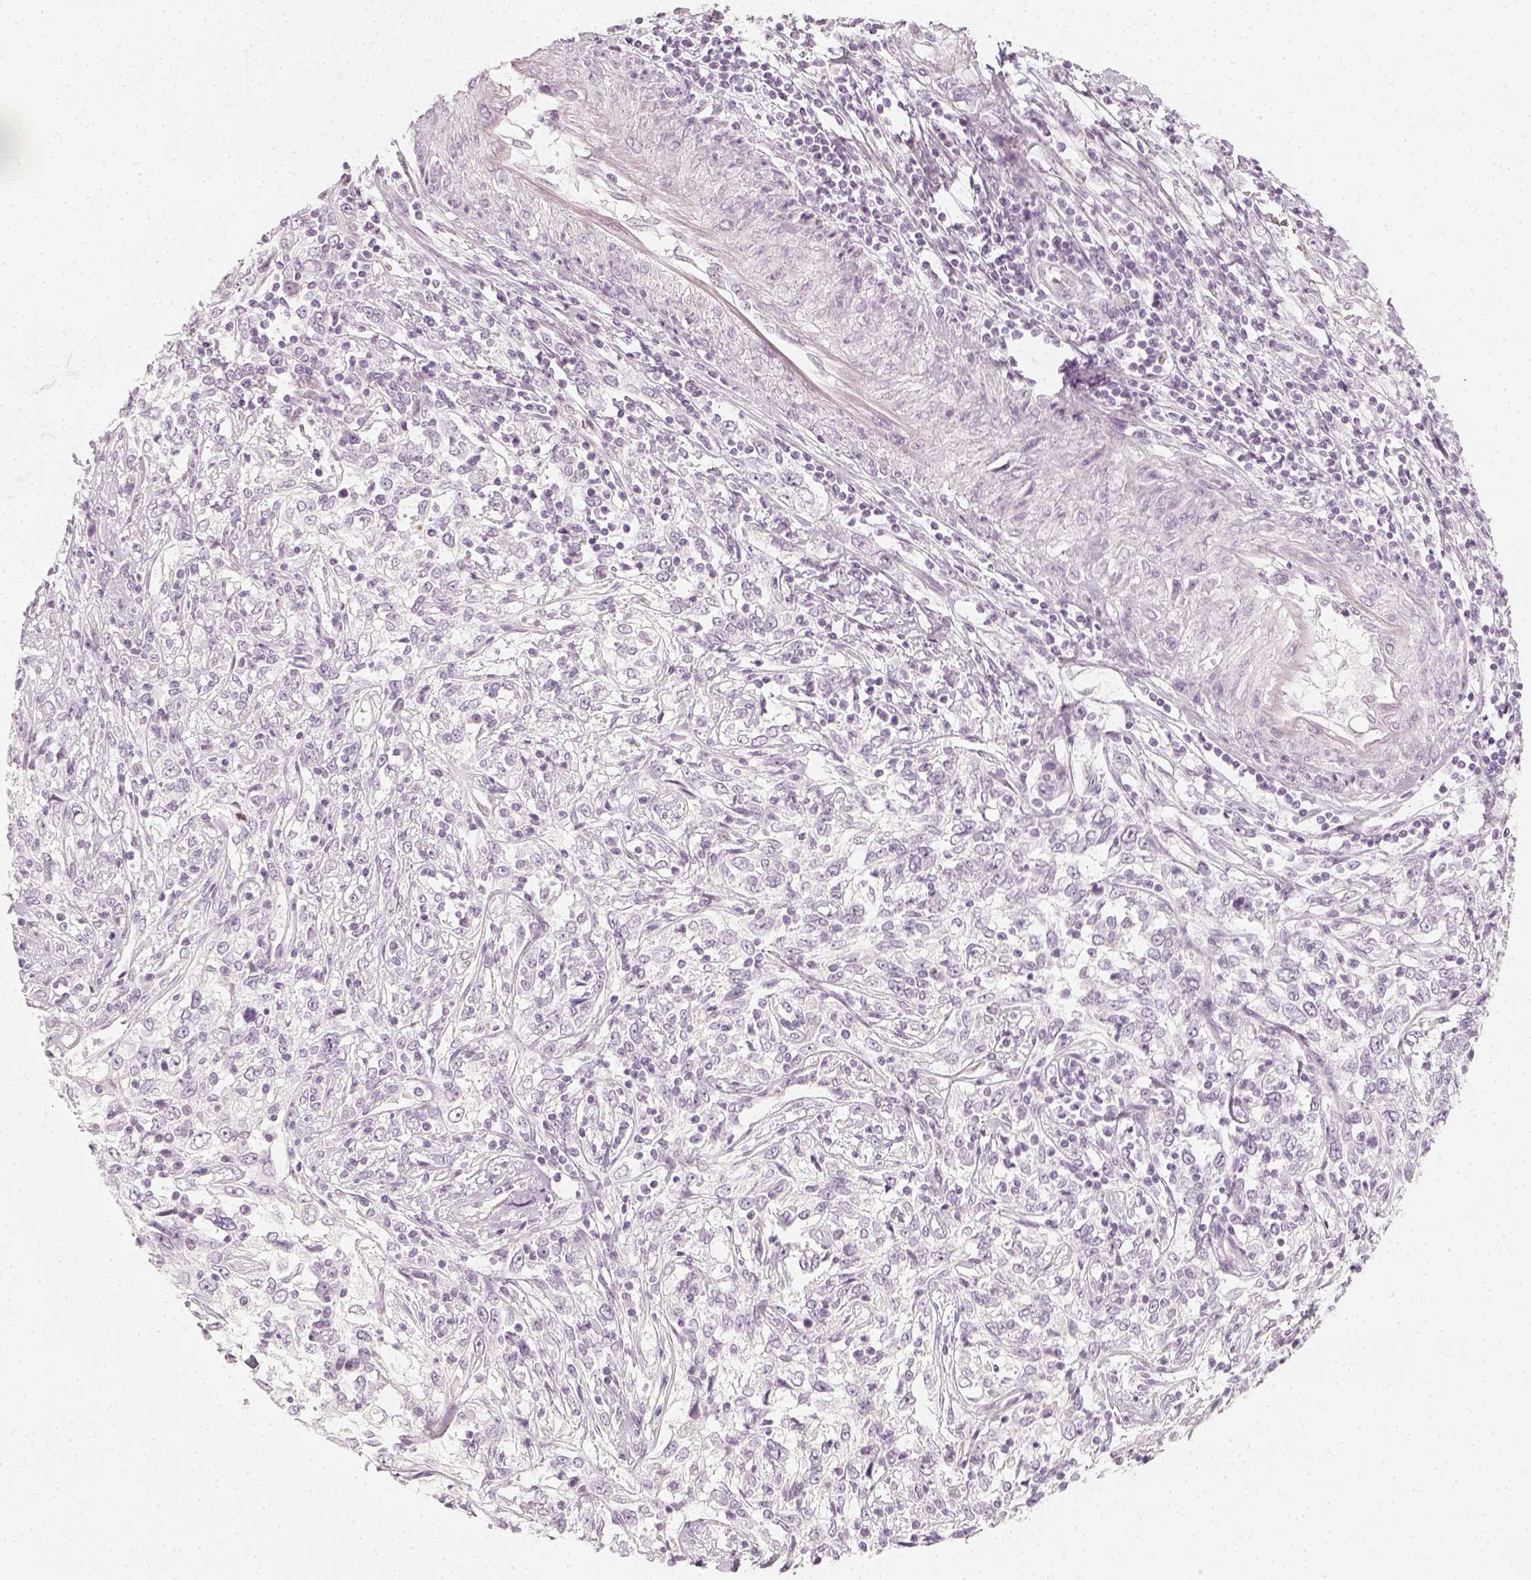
{"staining": {"intensity": "negative", "quantity": "none", "location": "none"}, "tissue": "cervical cancer", "cell_type": "Tumor cells", "image_type": "cancer", "snomed": [{"axis": "morphology", "description": "Adenocarcinoma, NOS"}, {"axis": "topography", "description": "Cervix"}], "caption": "A high-resolution histopathology image shows immunohistochemistry (IHC) staining of adenocarcinoma (cervical), which exhibits no significant positivity in tumor cells.", "gene": "KRTAP2-1", "patient": {"sex": "female", "age": 40}}